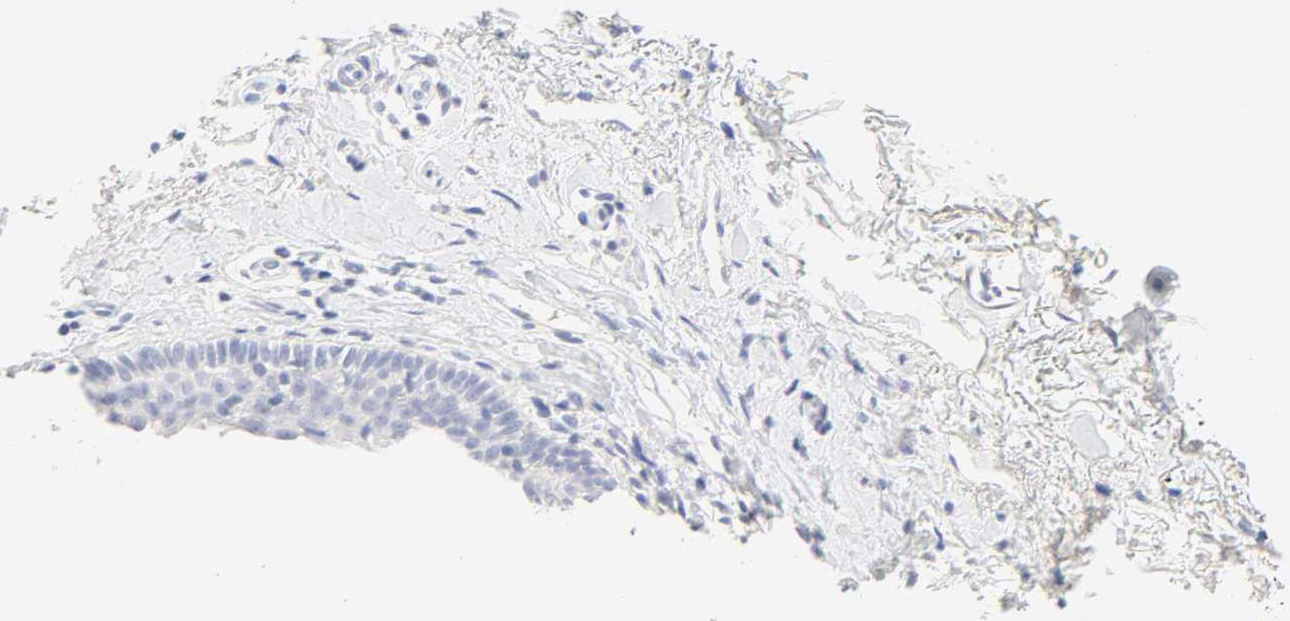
{"staining": {"intensity": "negative", "quantity": "none", "location": "none"}, "tissue": "skin cancer", "cell_type": "Tumor cells", "image_type": "cancer", "snomed": [{"axis": "morphology", "description": "Normal tissue, NOS"}, {"axis": "morphology", "description": "Basal cell carcinoma"}, {"axis": "topography", "description": "Skin"}], "caption": "Tumor cells are negative for brown protein staining in skin basal cell carcinoma. The staining is performed using DAB brown chromogen with nuclei counter-stained in using hematoxylin.", "gene": "SLCO1B3", "patient": {"sex": "female", "age": 69}}